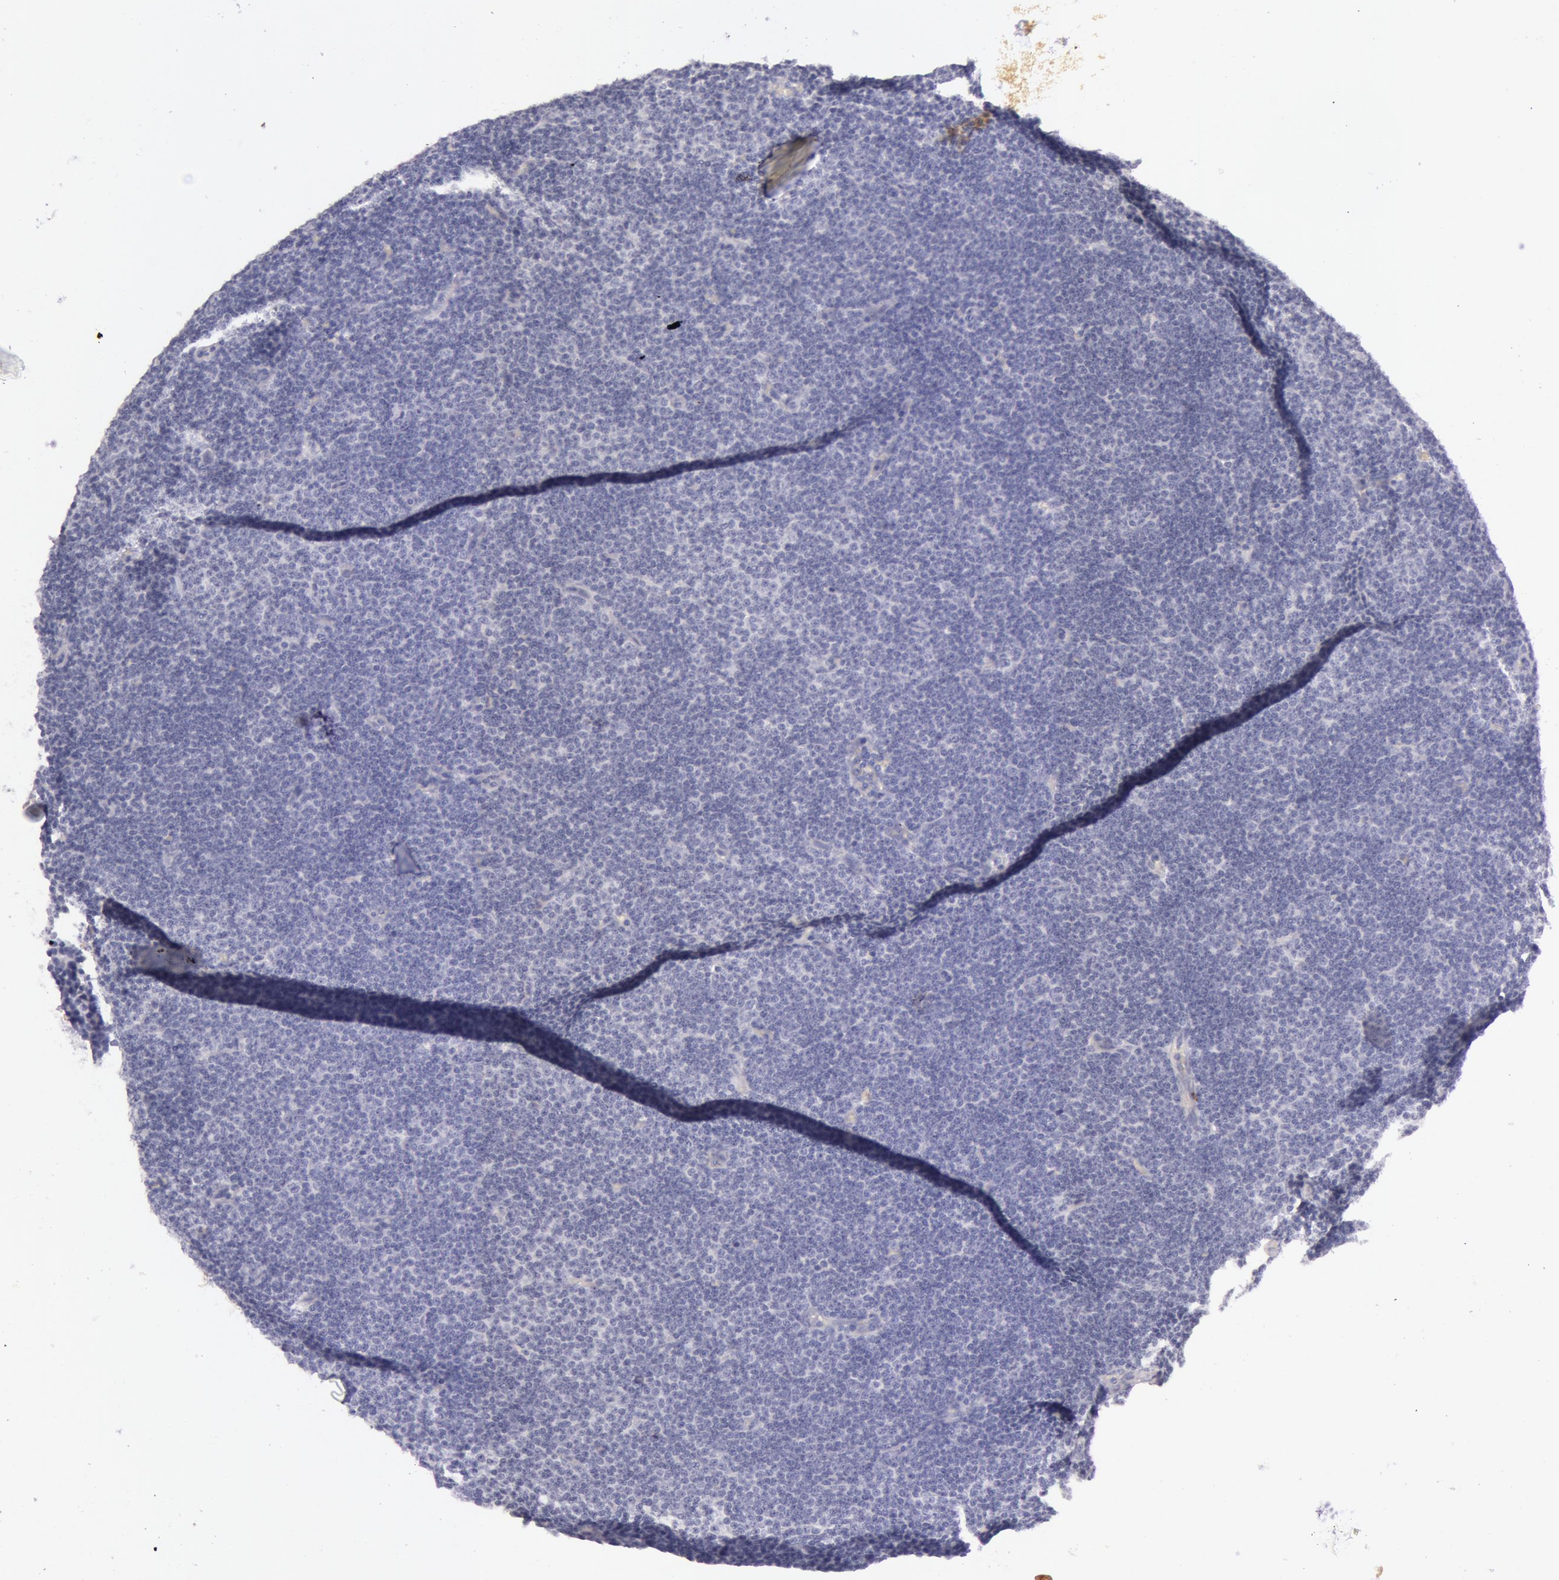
{"staining": {"intensity": "negative", "quantity": "none", "location": "none"}, "tissue": "lymphoma", "cell_type": "Tumor cells", "image_type": "cancer", "snomed": [{"axis": "morphology", "description": "Malignant lymphoma, non-Hodgkin's type, Low grade"}, {"axis": "topography", "description": "Lymph node"}], "caption": "Immunohistochemical staining of human low-grade malignant lymphoma, non-Hodgkin's type reveals no significant positivity in tumor cells.", "gene": "RBMY1F", "patient": {"sex": "male", "age": 57}}